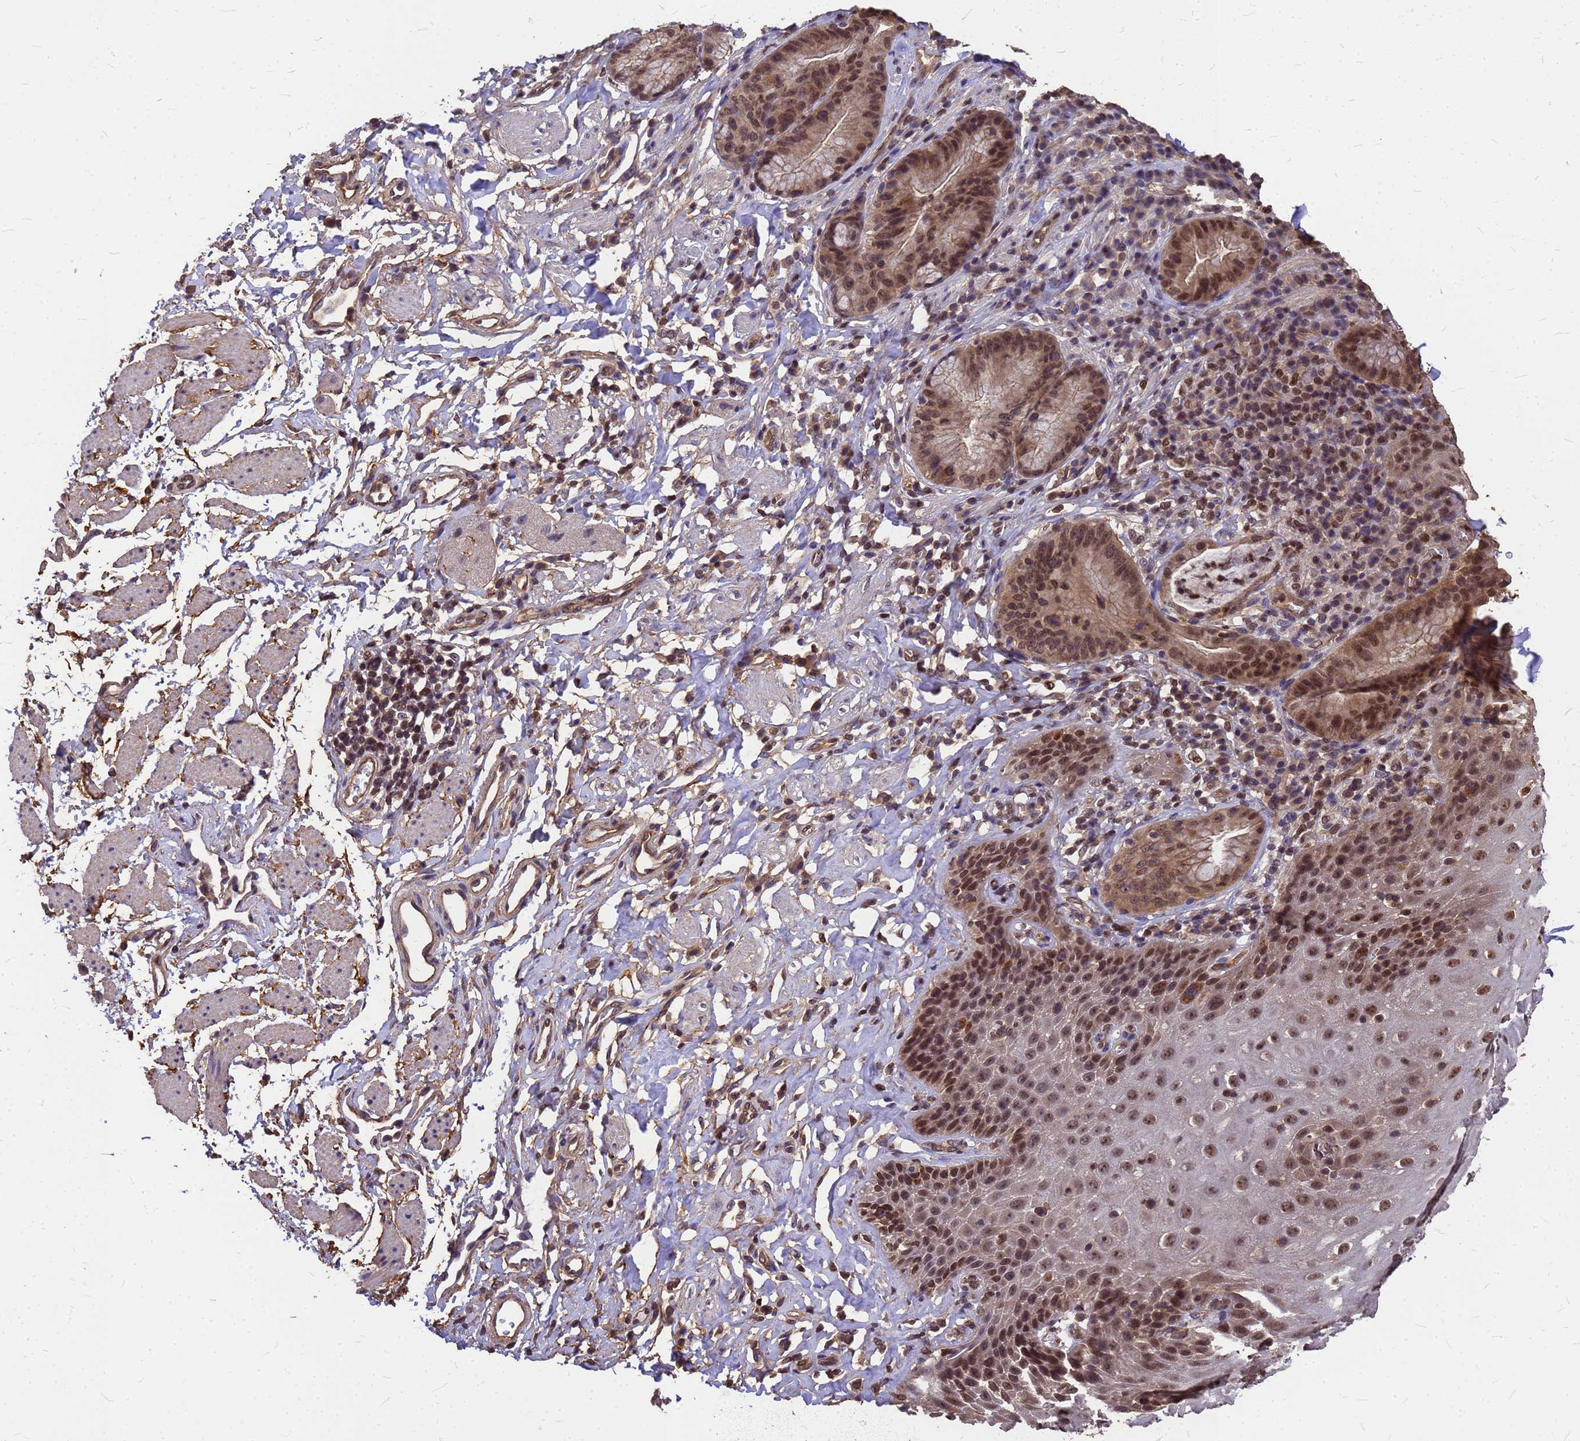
{"staining": {"intensity": "moderate", "quantity": ">75%", "location": "cytoplasmic/membranous,nuclear"}, "tissue": "esophagus", "cell_type": "Squamous epithelial cells", "image_type": "normal", "snomed": [{"axis": "morphology", "description": "Normal tissue, NOS"}, {"axis": "topography", "description": "Esophagus"}], "caption": "Protein expression analysis of unremarkable esophagus reveals moderate cytoplasmic/membranous,nuclear staining in about >75% of squamous epithelial cells. (DAB (3,3'-diaminobenzidine) = brown stain, brightfield microscopy at high magnification).", "gene": "C1orf35", "patient": {"sex": "female", "age": 61}}